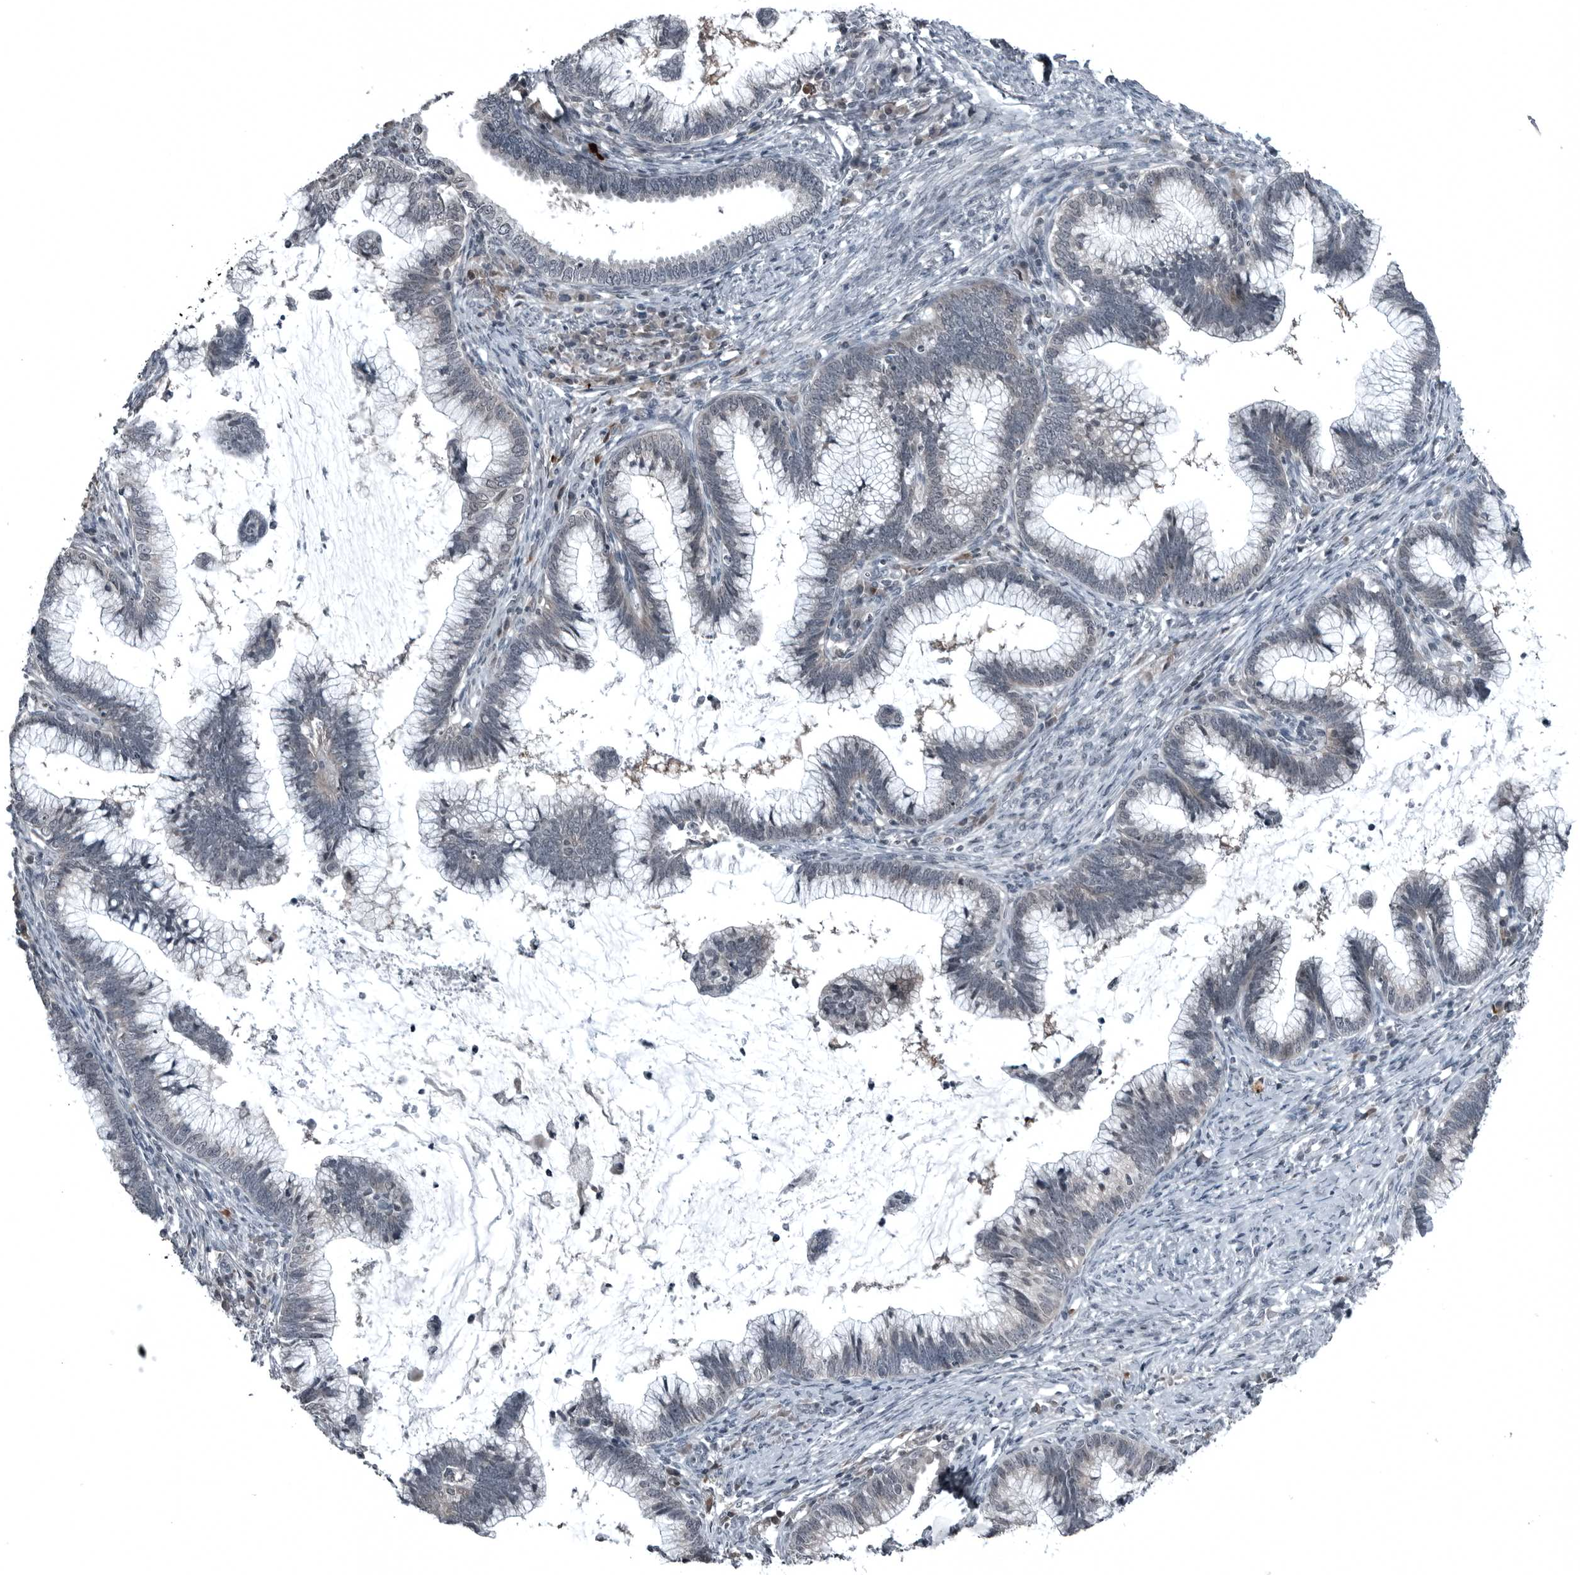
{"staining": {"intensity": "negative", "quantity": "none", "location": "none"}, "tissue": "cervical cancer", "cell_type": "Tumor cells", "image_type": "cancer", "snomed": [{"axis": "morphology", "description": "Adenocarcinoma, NOS"}, {"axis": "topography", "description": "Cervix"}], "caption": "This is an IHC photomicrograph of human cervical cancer. There is no expression in tumor cells.", "gene": "GAK", "patient": {"sex": "female", "age": 36}}